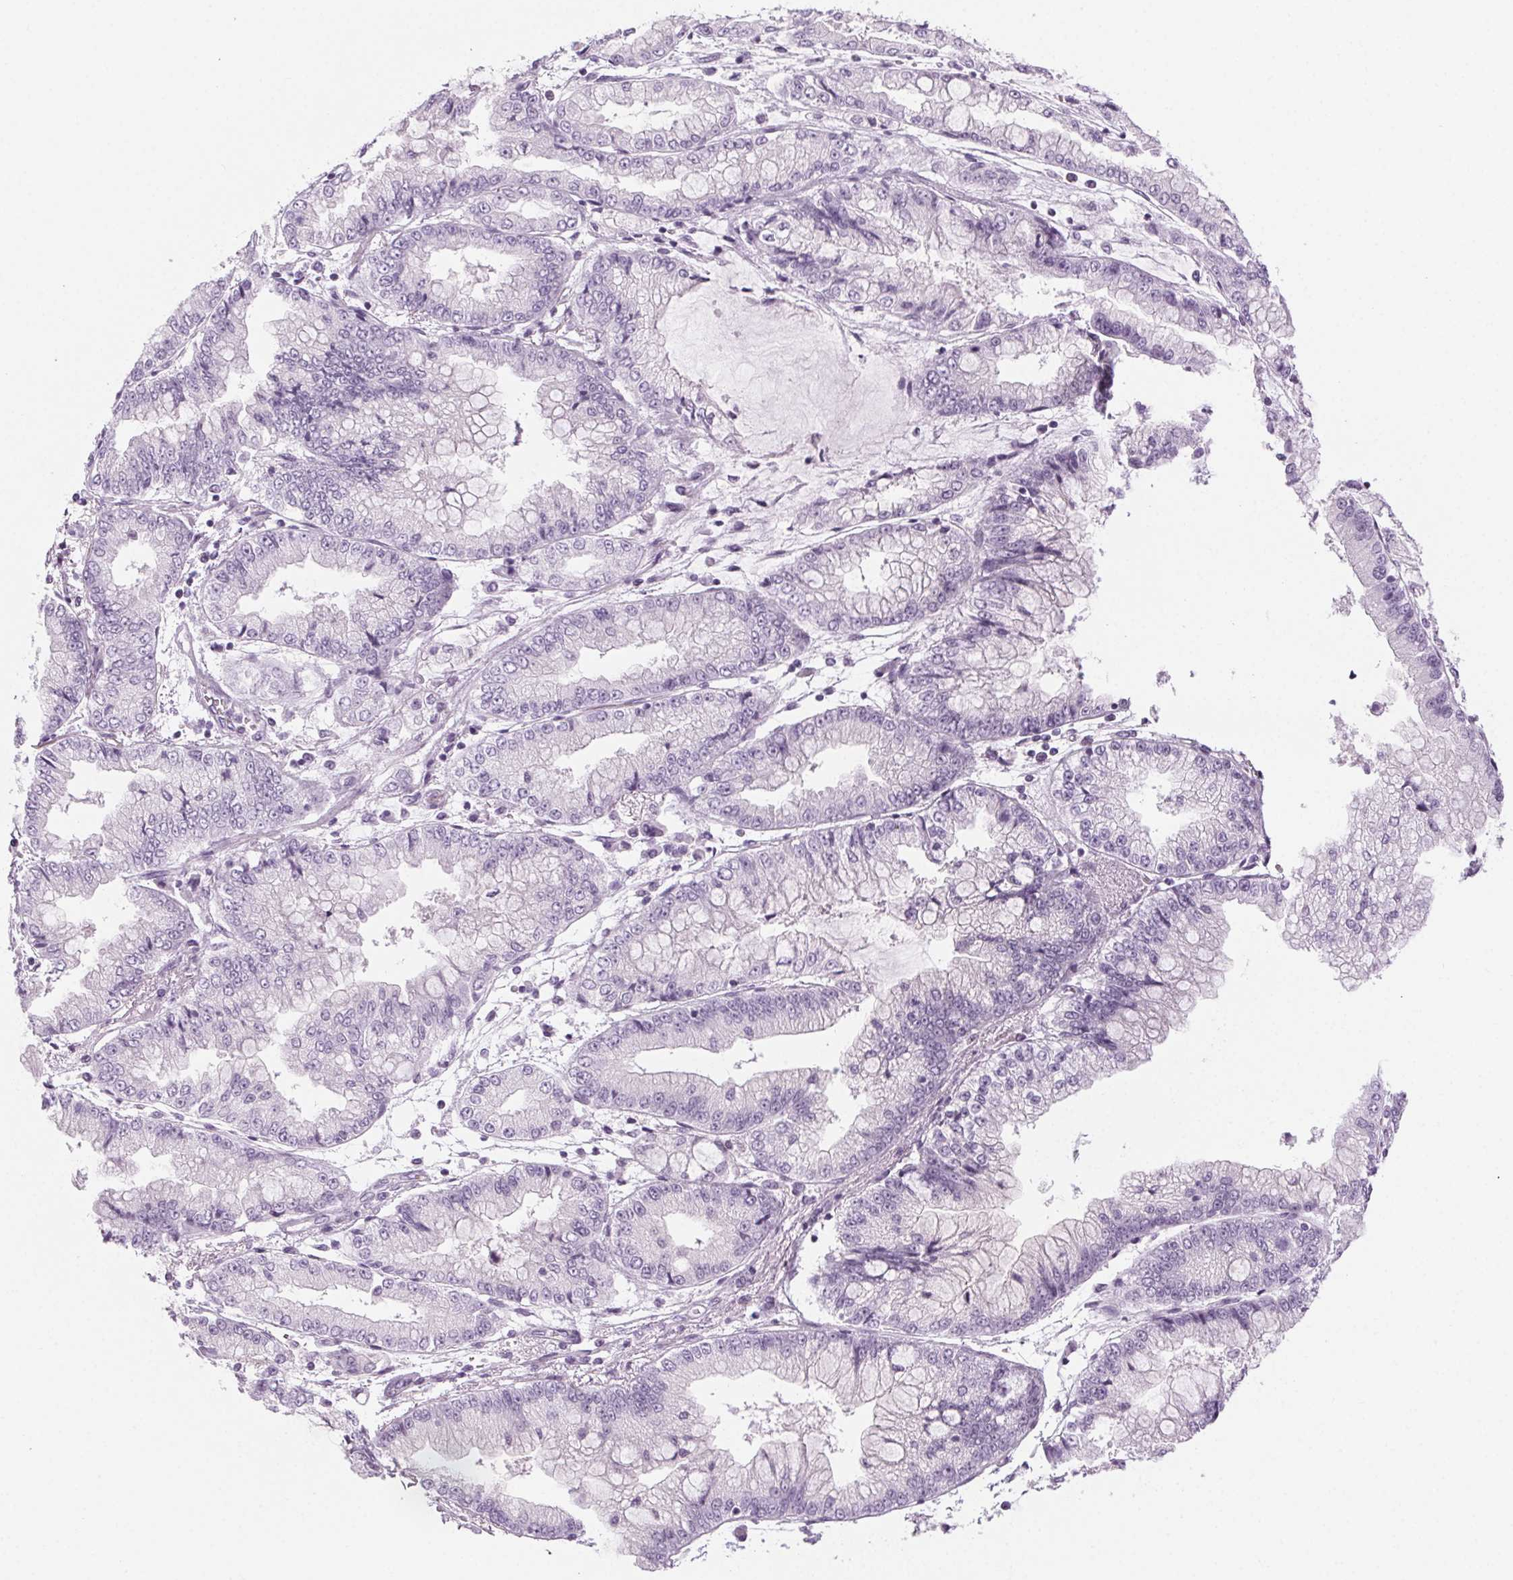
{"staining": {"intensity": "negative", "quantity": "none", "location": "none"}, "tissue": "stomach cancer", "cell_type": "Tumor cells", "image_type": "cancer", "snomed": [{"axis": "morphology", "description": "Adenocarcinoma, NOS"}, {"axis": "topography", "description": "Stomach, upper"}], "caption": "Tumor cells are negative for protein expression in human stomach cancer.", "gene": "LRP2", "patient": {"sex": "female", "age": 74}}